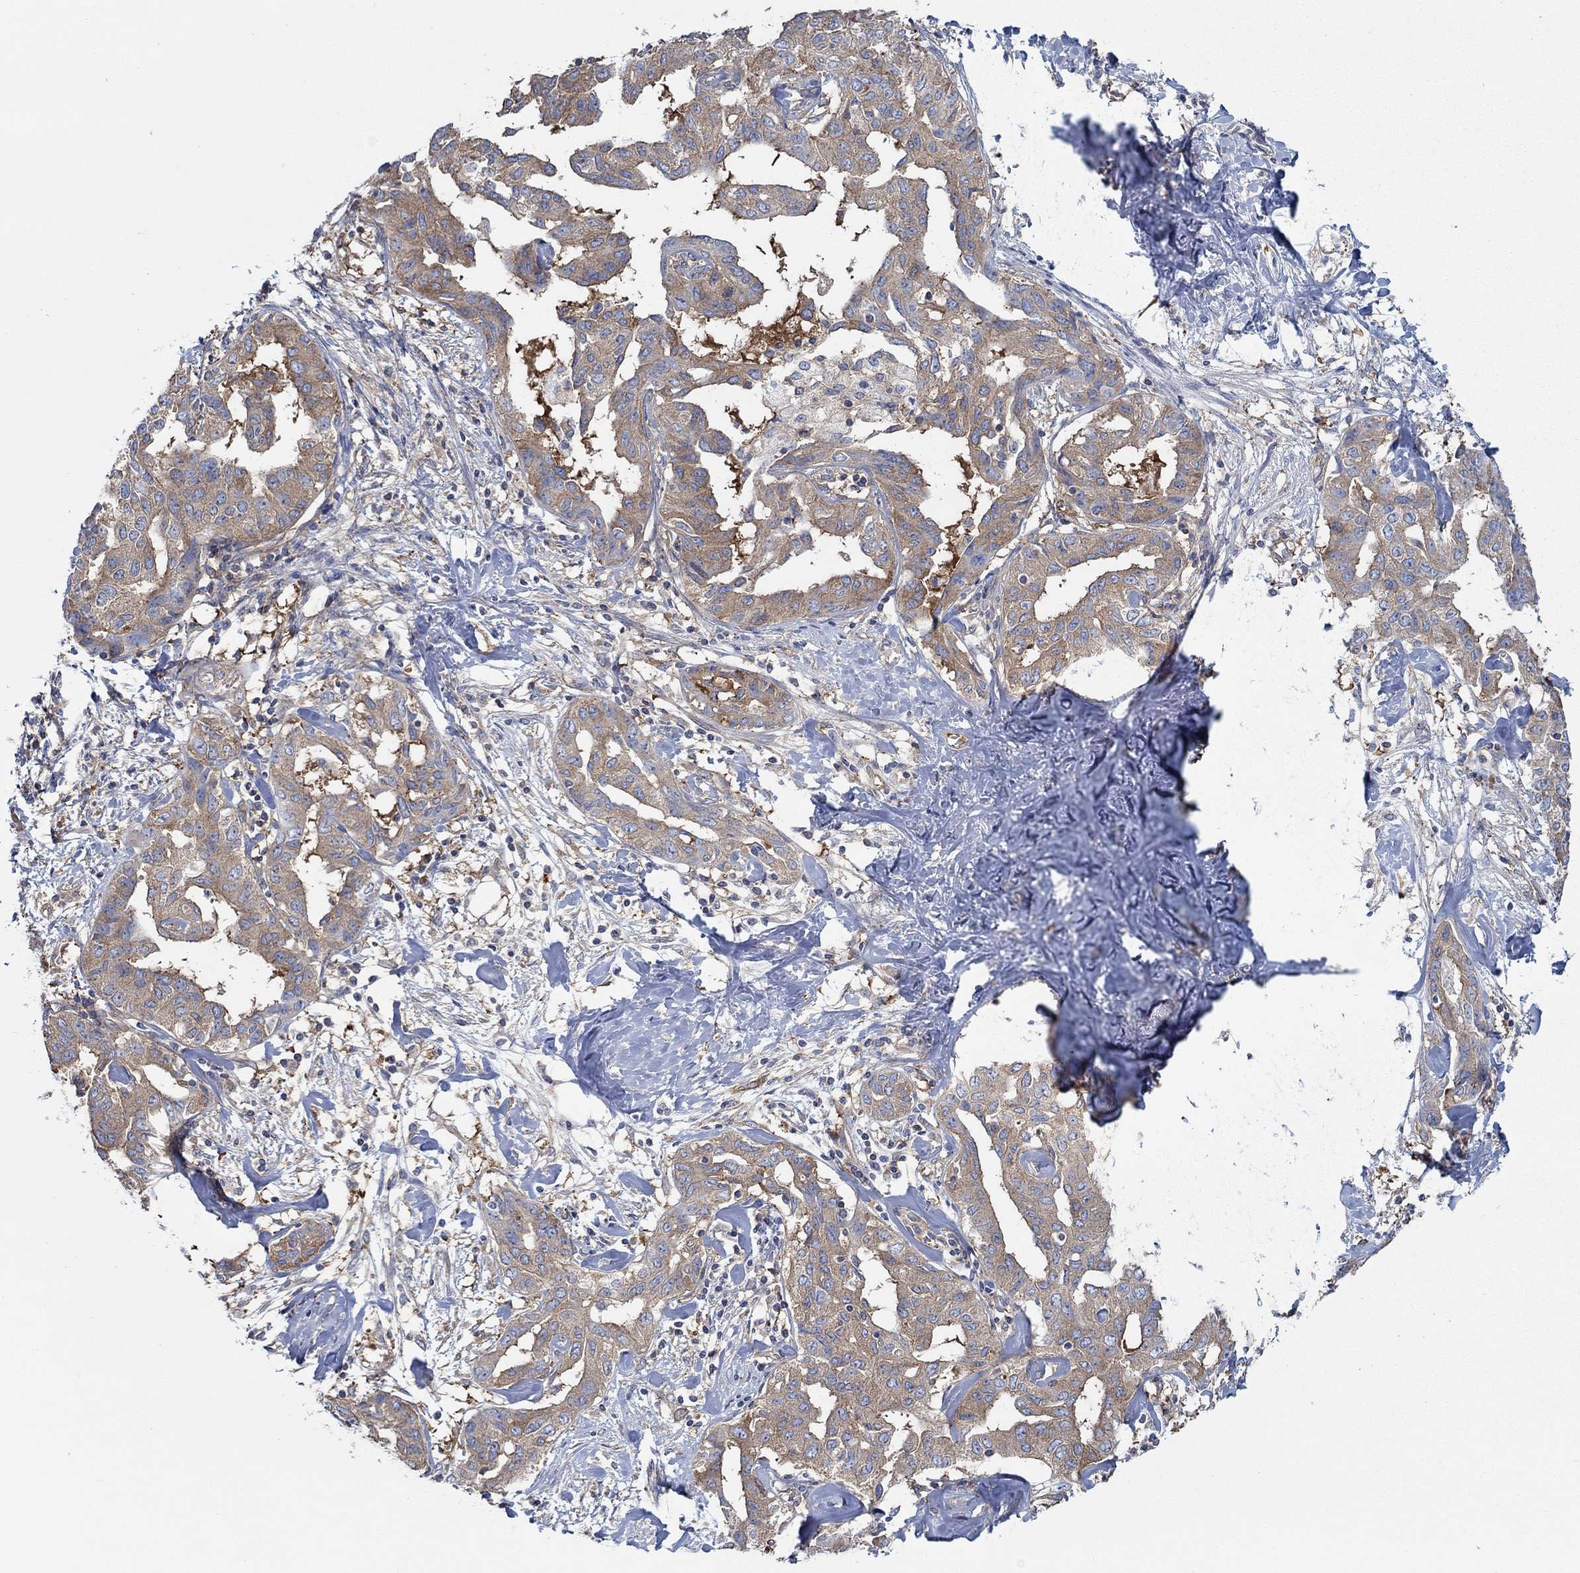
{"staining": {"intensity": "moderate", "quantity": "25%-75%", "location": "cytoplasmic/membranous"}, "tissue": "liver cancer", "cell_type": "Tumor cells", "image_type": "cancer", "snomed": [{"axis": "morphology", "description": "Cholangiocarcinoma"}, {"axis": "topography", "description": "Liver"}], "caption": "About 25%-75% of tumor cells in cholangiocarcinoma (liver) display moderate cytoplasmic/membranous protein staining as visualized by brown immunohistochemical staining.", "gene": "SPAG9", "patient": {"sex": "male", "age": 59}}